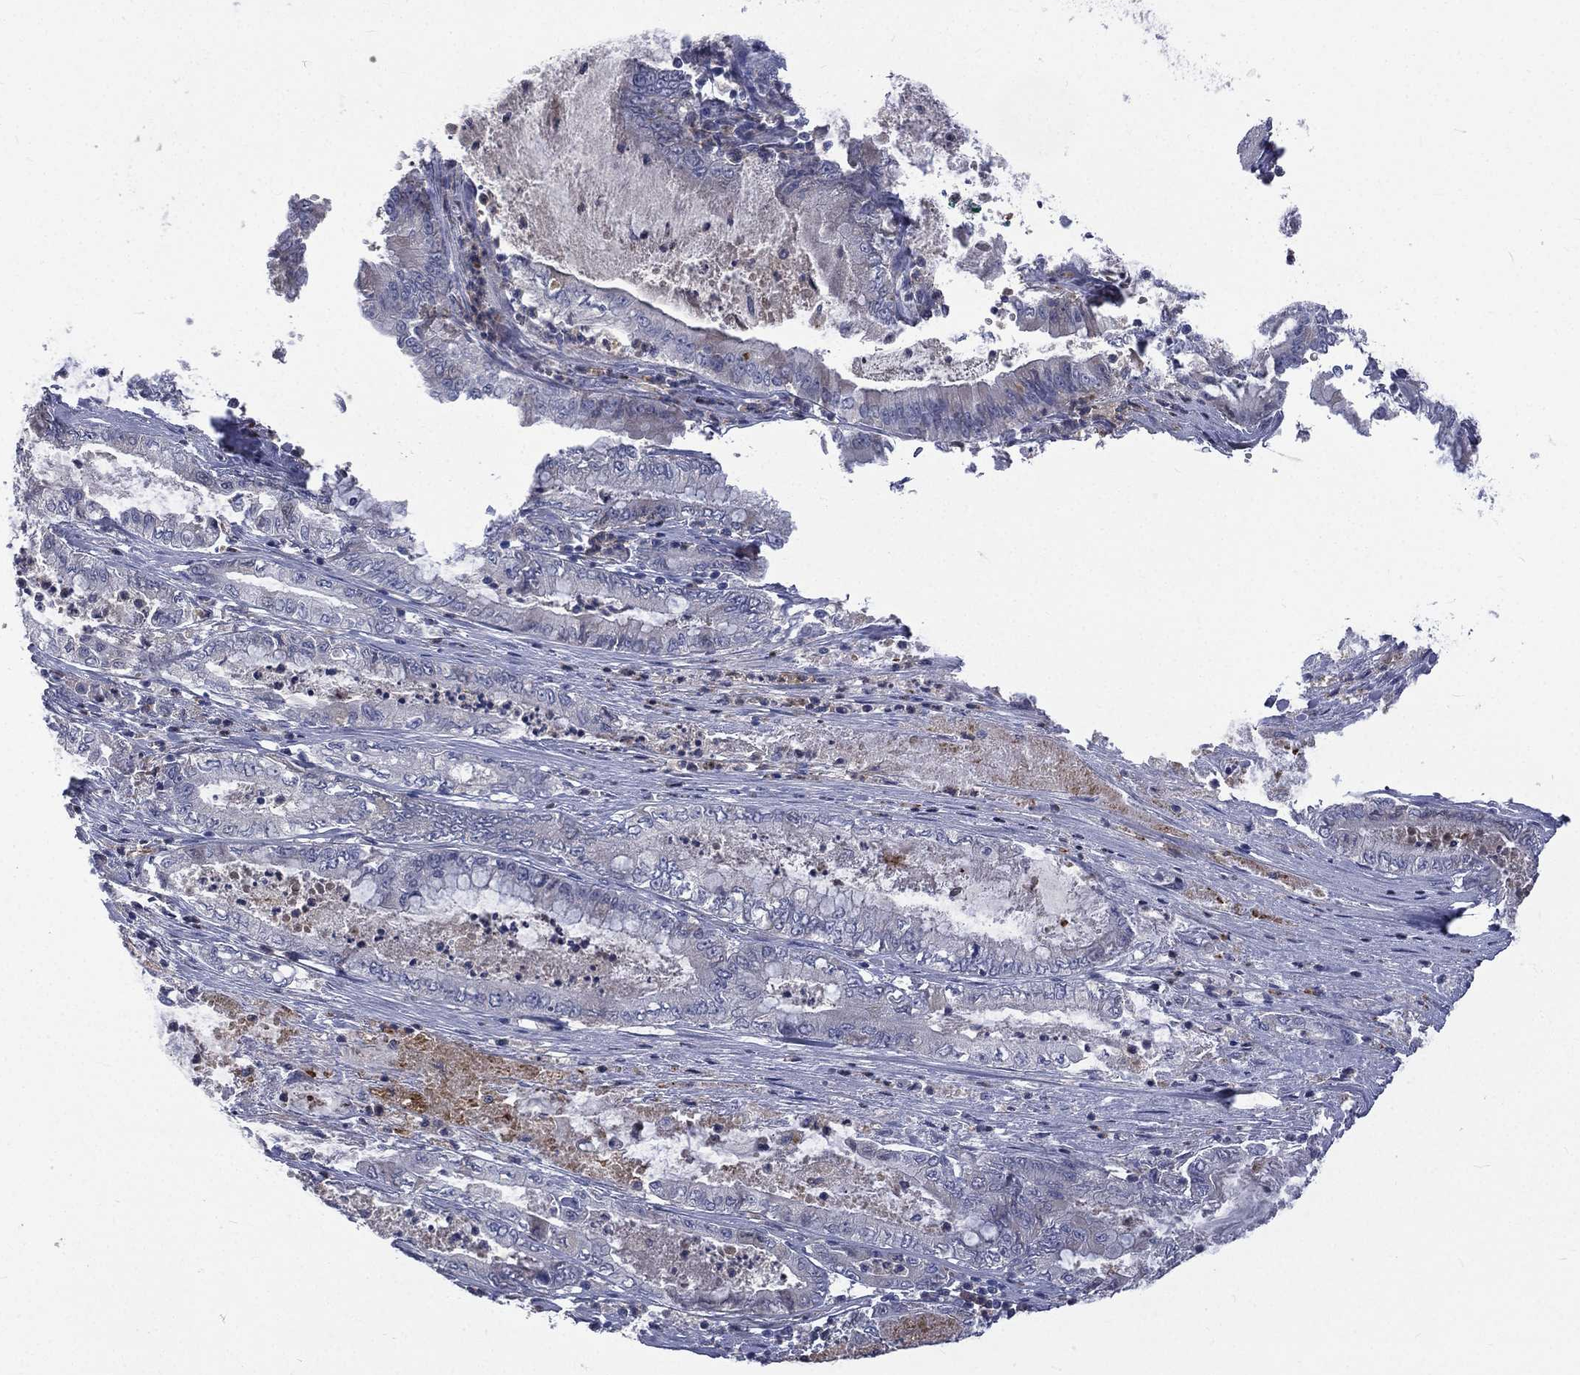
{"staining": {"intensity": "negative", "quantity": "none", "location": "none"}, "tissue": "pancreatic cancer", "cell_type": "Tumor cells", "image_type": "cancer", "snomed": [{"axis": "morphology", "description": "Adenocarcinoma, NOS"}, {"axis": "topography", "description": "Pancreas"}], "caption": "A photomicrograph of pancreatic cancer stained for a protein demonstrates no brown staining in tumor cells.", "gene": "CA12", "patient": {"sex": "male", "age": 71}}